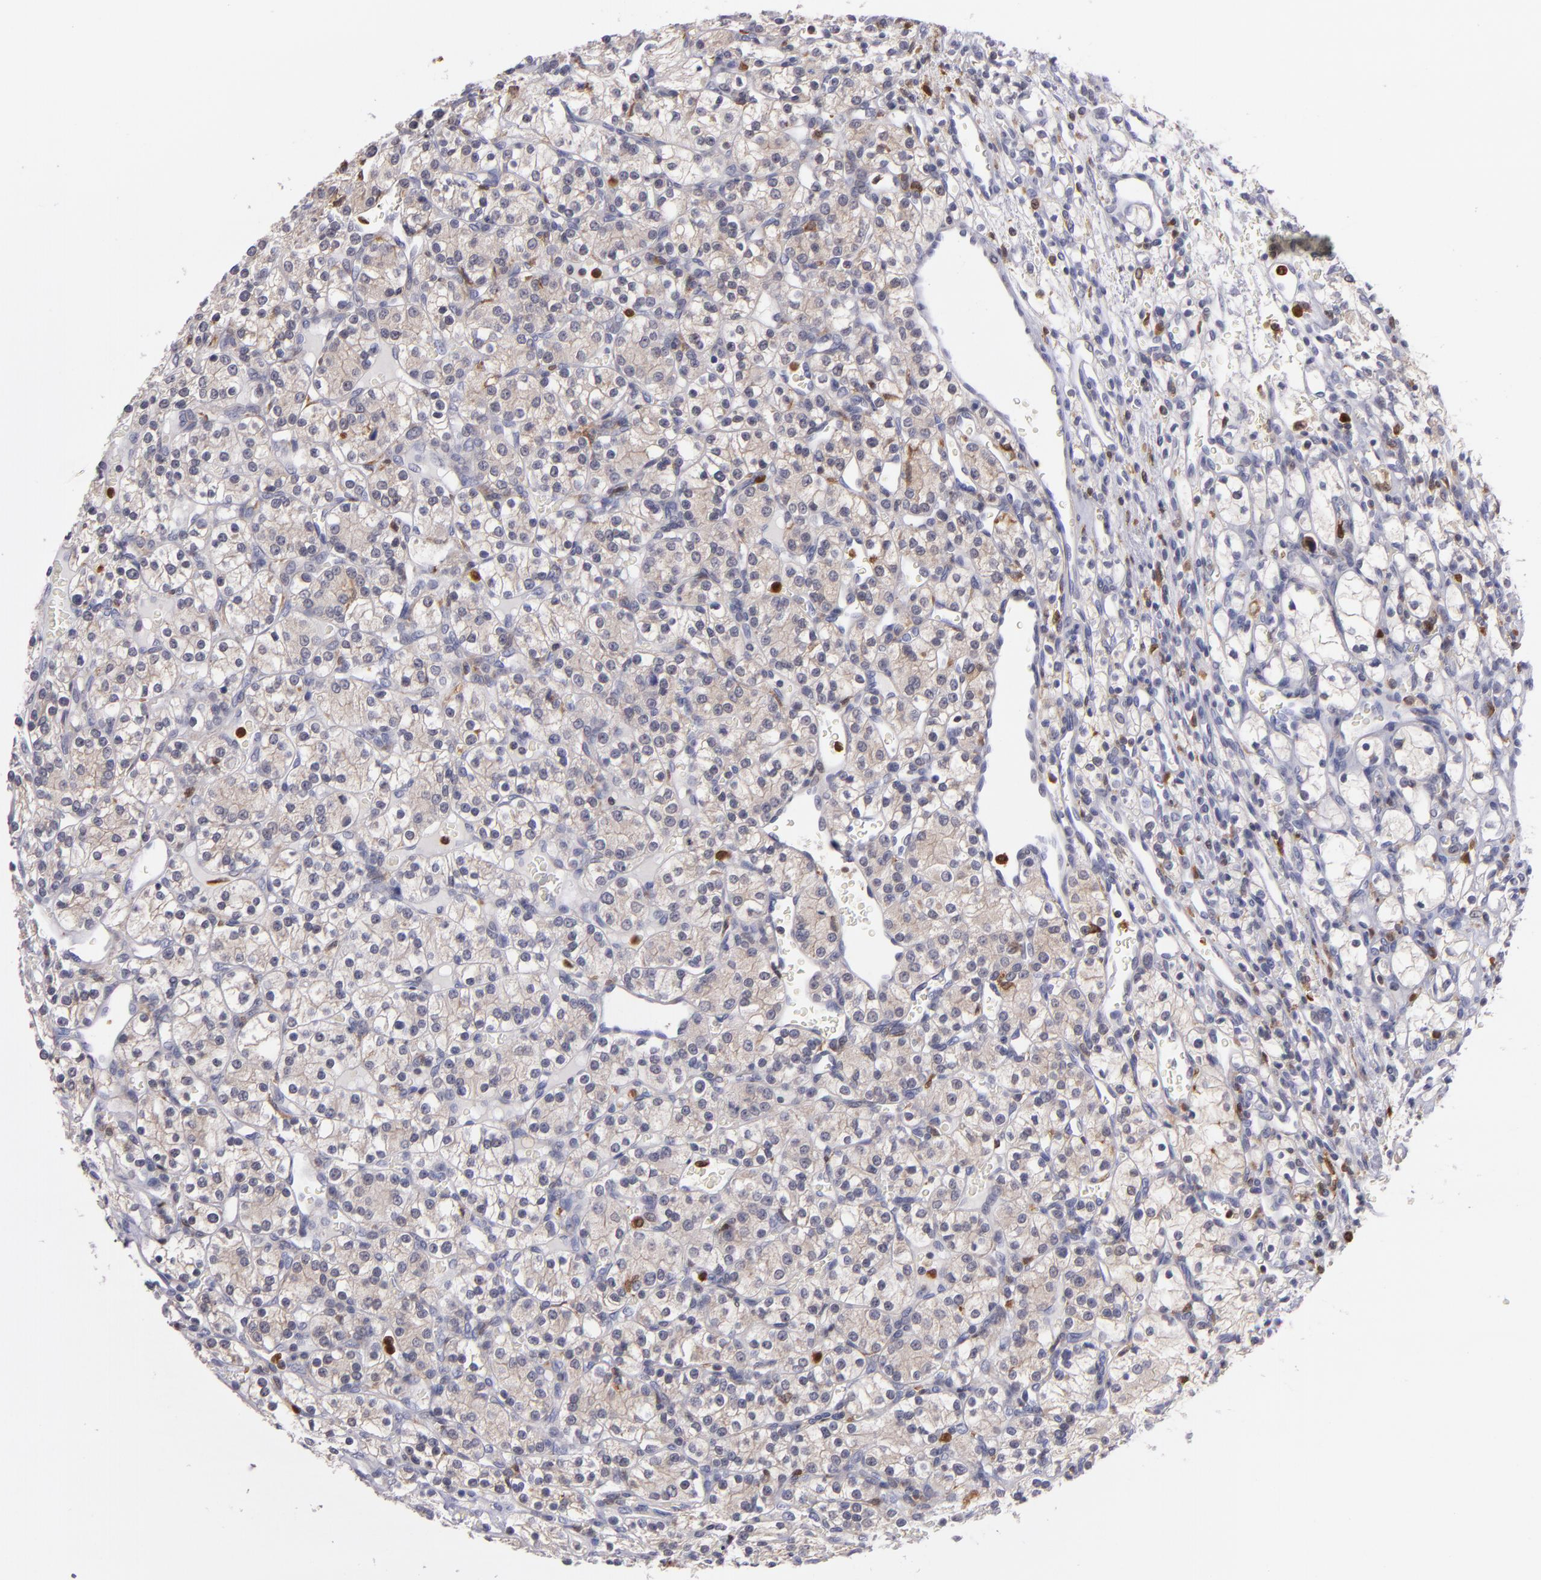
{"staining": {"intensity": "negative", "quantity": "none", "location": "none"}, "tissue": "renal cancer", "cell_type": "Tumor cells", "image_type": "cancer", "snomed": [{"axis": "morphology", "description": "Adenocarcinoma, NOS"}, {"axis": "topography", "description": "Kidney"}], "caption": "IHC of renal cancer (adenocarcinoma) exhibits no staining in tumor cells.", "gene": "PRKCD", "patient": {"sex": "female", "age": 62}}